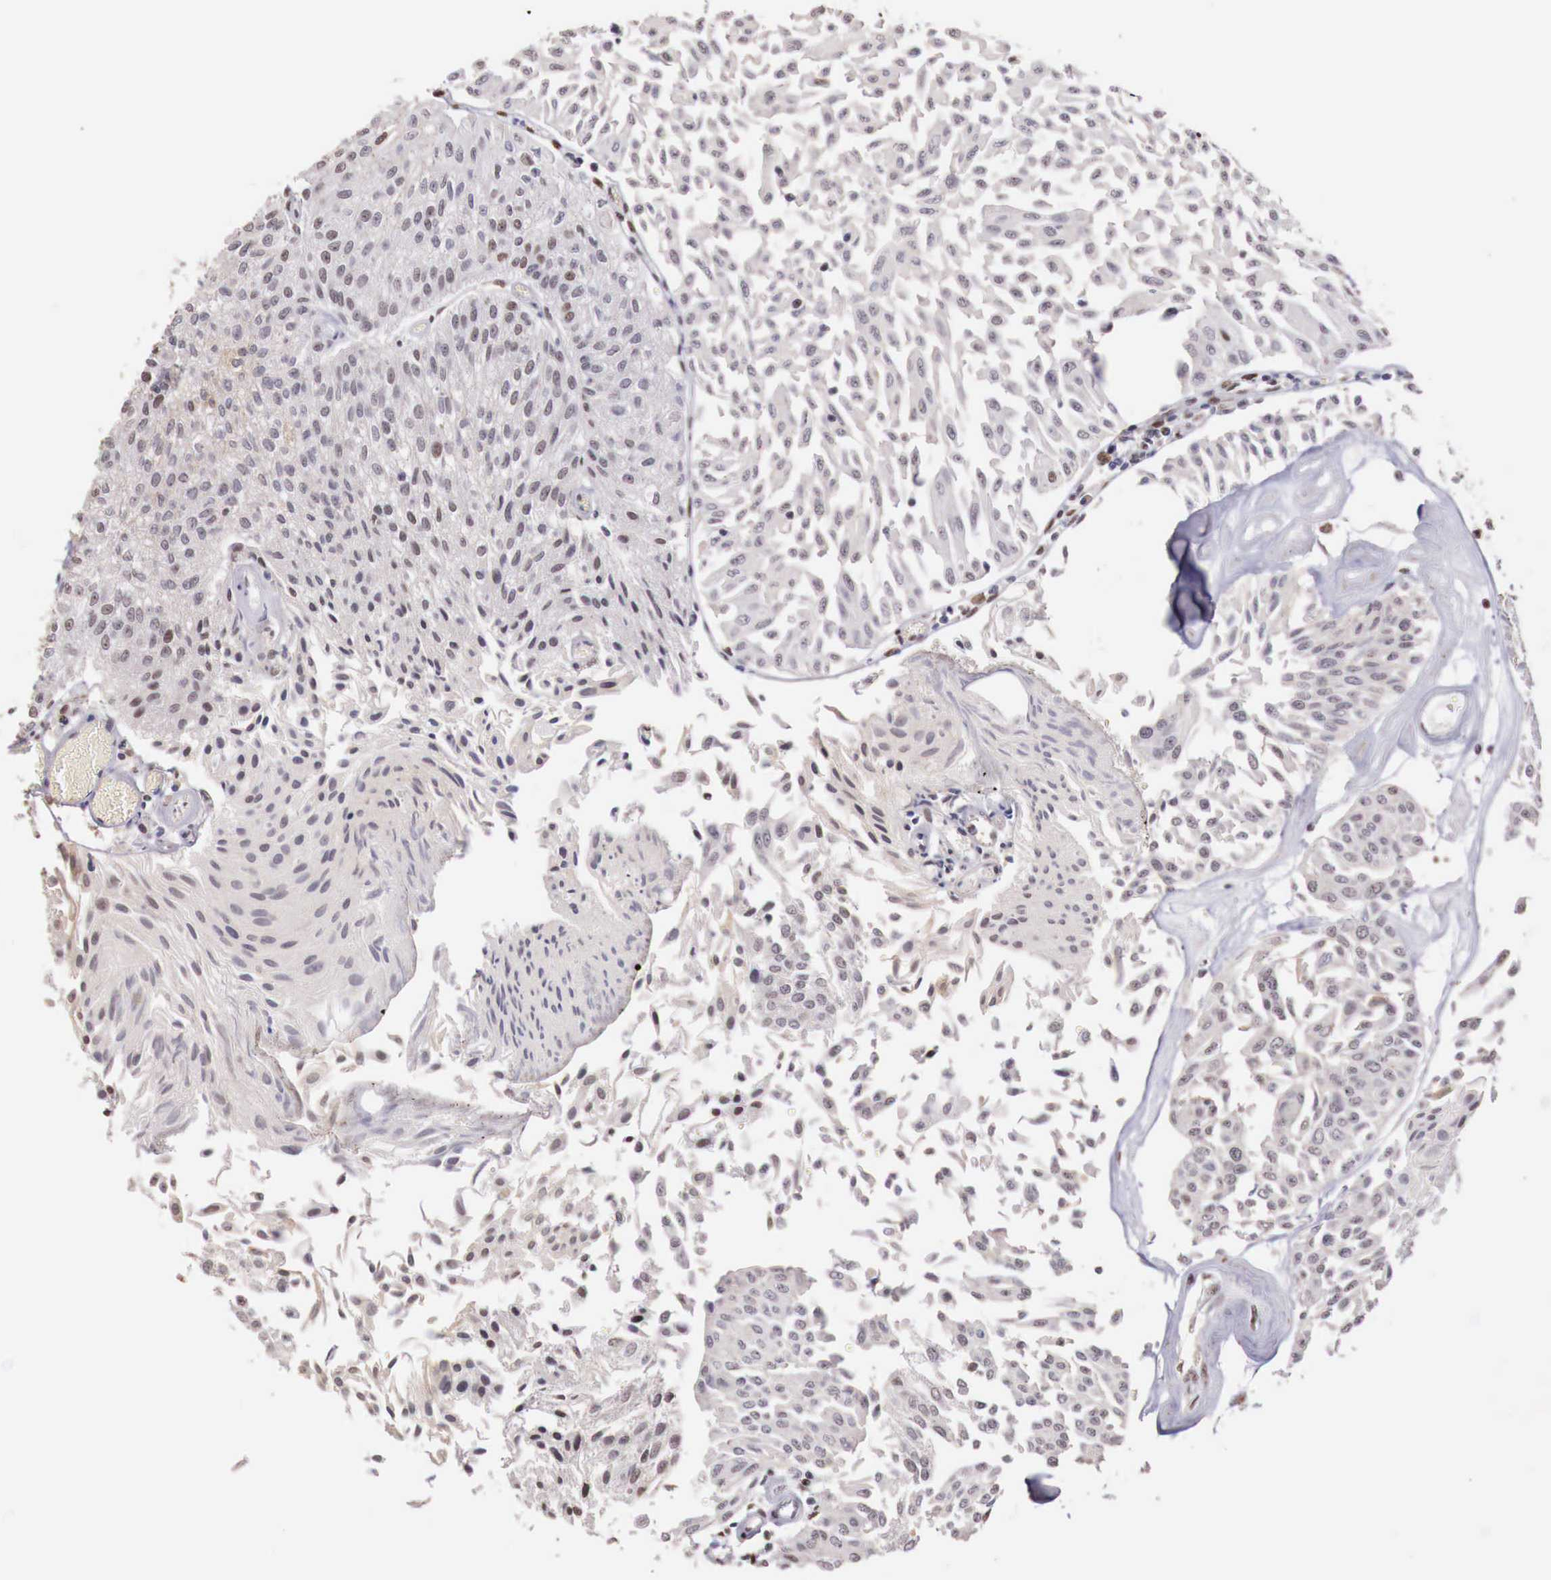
{"staining": {"intensity": "moderate", "quantity": "25%-75%", "location": "nuclear"}, "tissue": "urothelial cancer", "cell_type": "Tumor cells", "image_type": "cancer", "snomed": [{"axis": "morphology", "description": "Urothelial carcinoma, Low grade"}, {"axis": "topography", "description": "Urinary bladder"}], "caption": "Approximately 25%-75% of tumor cells in urothelial carcinoma (low-grade) display moderate nuclear protein expression as visualized by brown immunohistochemical staining.", "gene": "FOXP2", "patient": {"sex": "male", "age": 86}}